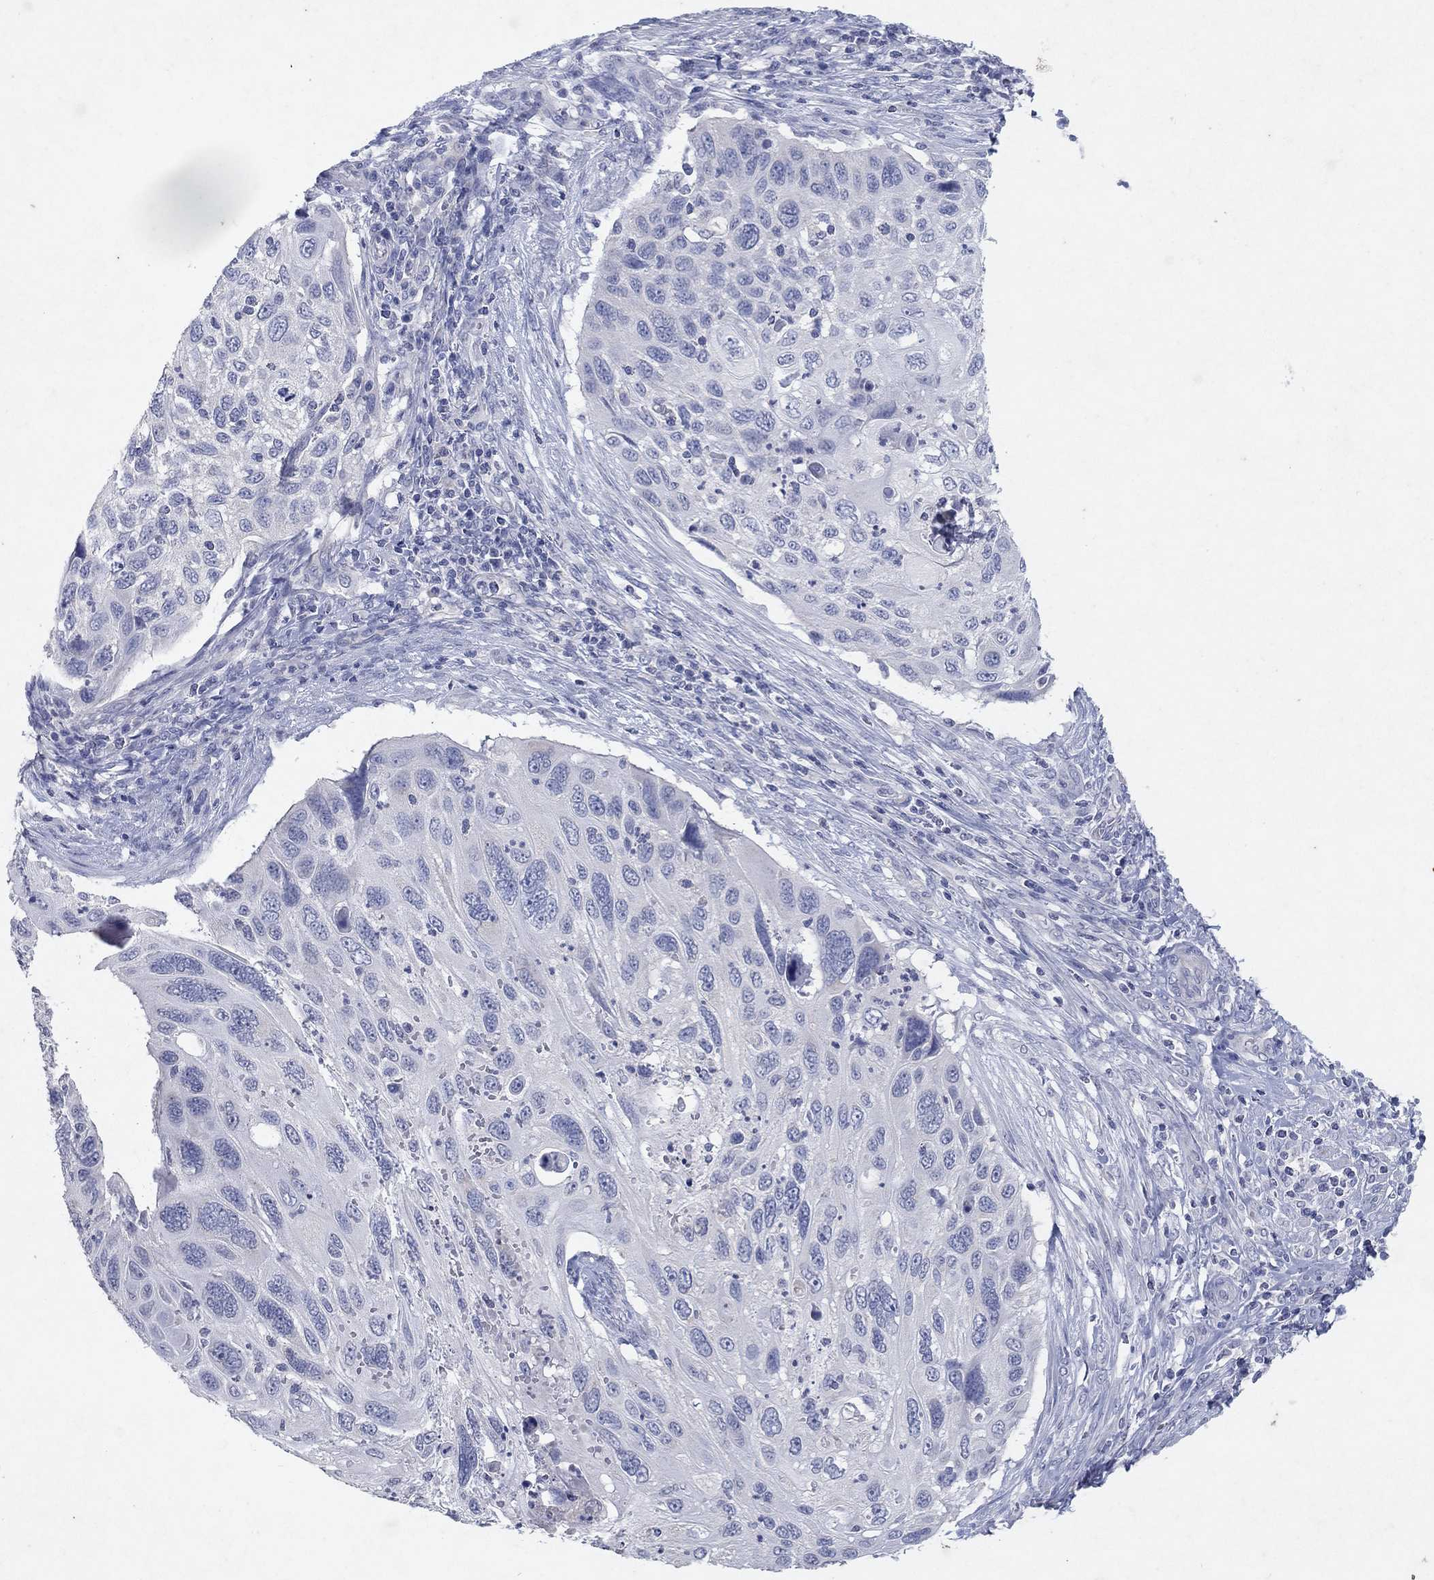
{"staining": {"intensity": "negative", "quantity": "none", "location": "none"}, "tissue": "cervical cancer", "cell_type": "Tumor cells", "image_type": "cancer", "snomed": [{"axis": "morphology", "description": "Squamous cell carcinoma, NOS"}, {"axis": "topography", "description": "Cervix"}], "caption": "A high-resolution photomicrograph shows immunohistochemistry staining of cervical cancer, which displays no significant positivity in tumor cells.", "gene": "KRT40", "patient": {"sex": "female", "age": 70}}